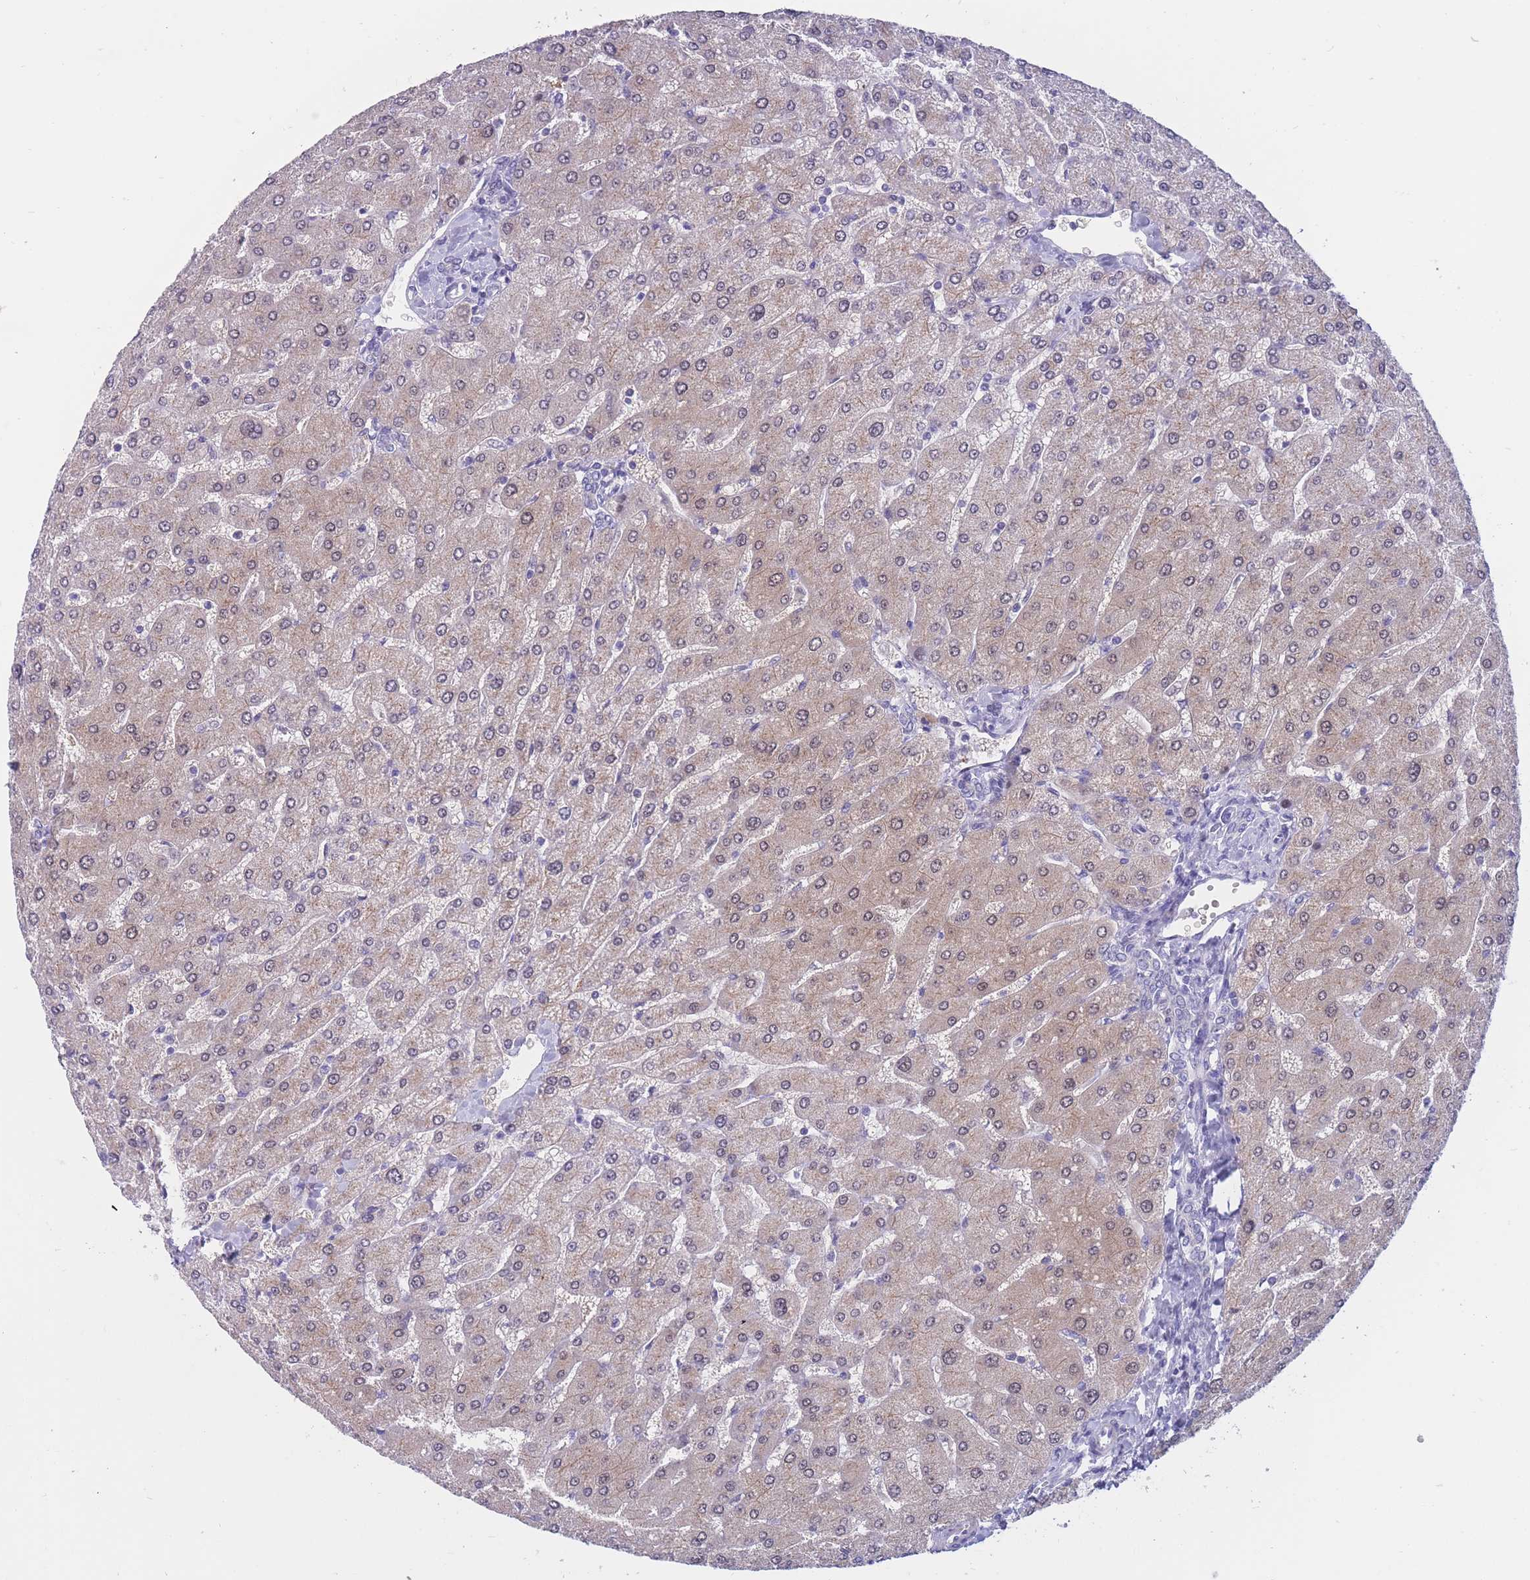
{"staining": {"intensity": "negative", "quantity": "none", "location": "none"}, "tissue": "liver", "cell_type": "Cholangiocytes", "image_type": "normal", "snomed": [{"axis": "morphology", "description": "Normal tissue, NOS"}, {"axis": "topography", "description": "Liver"}], "caption": "Micrograph shows no protein staining in cholangiocytes of normal liver.", "gene": "BOP1", "patient": {"sex": "male", "age": 55}}